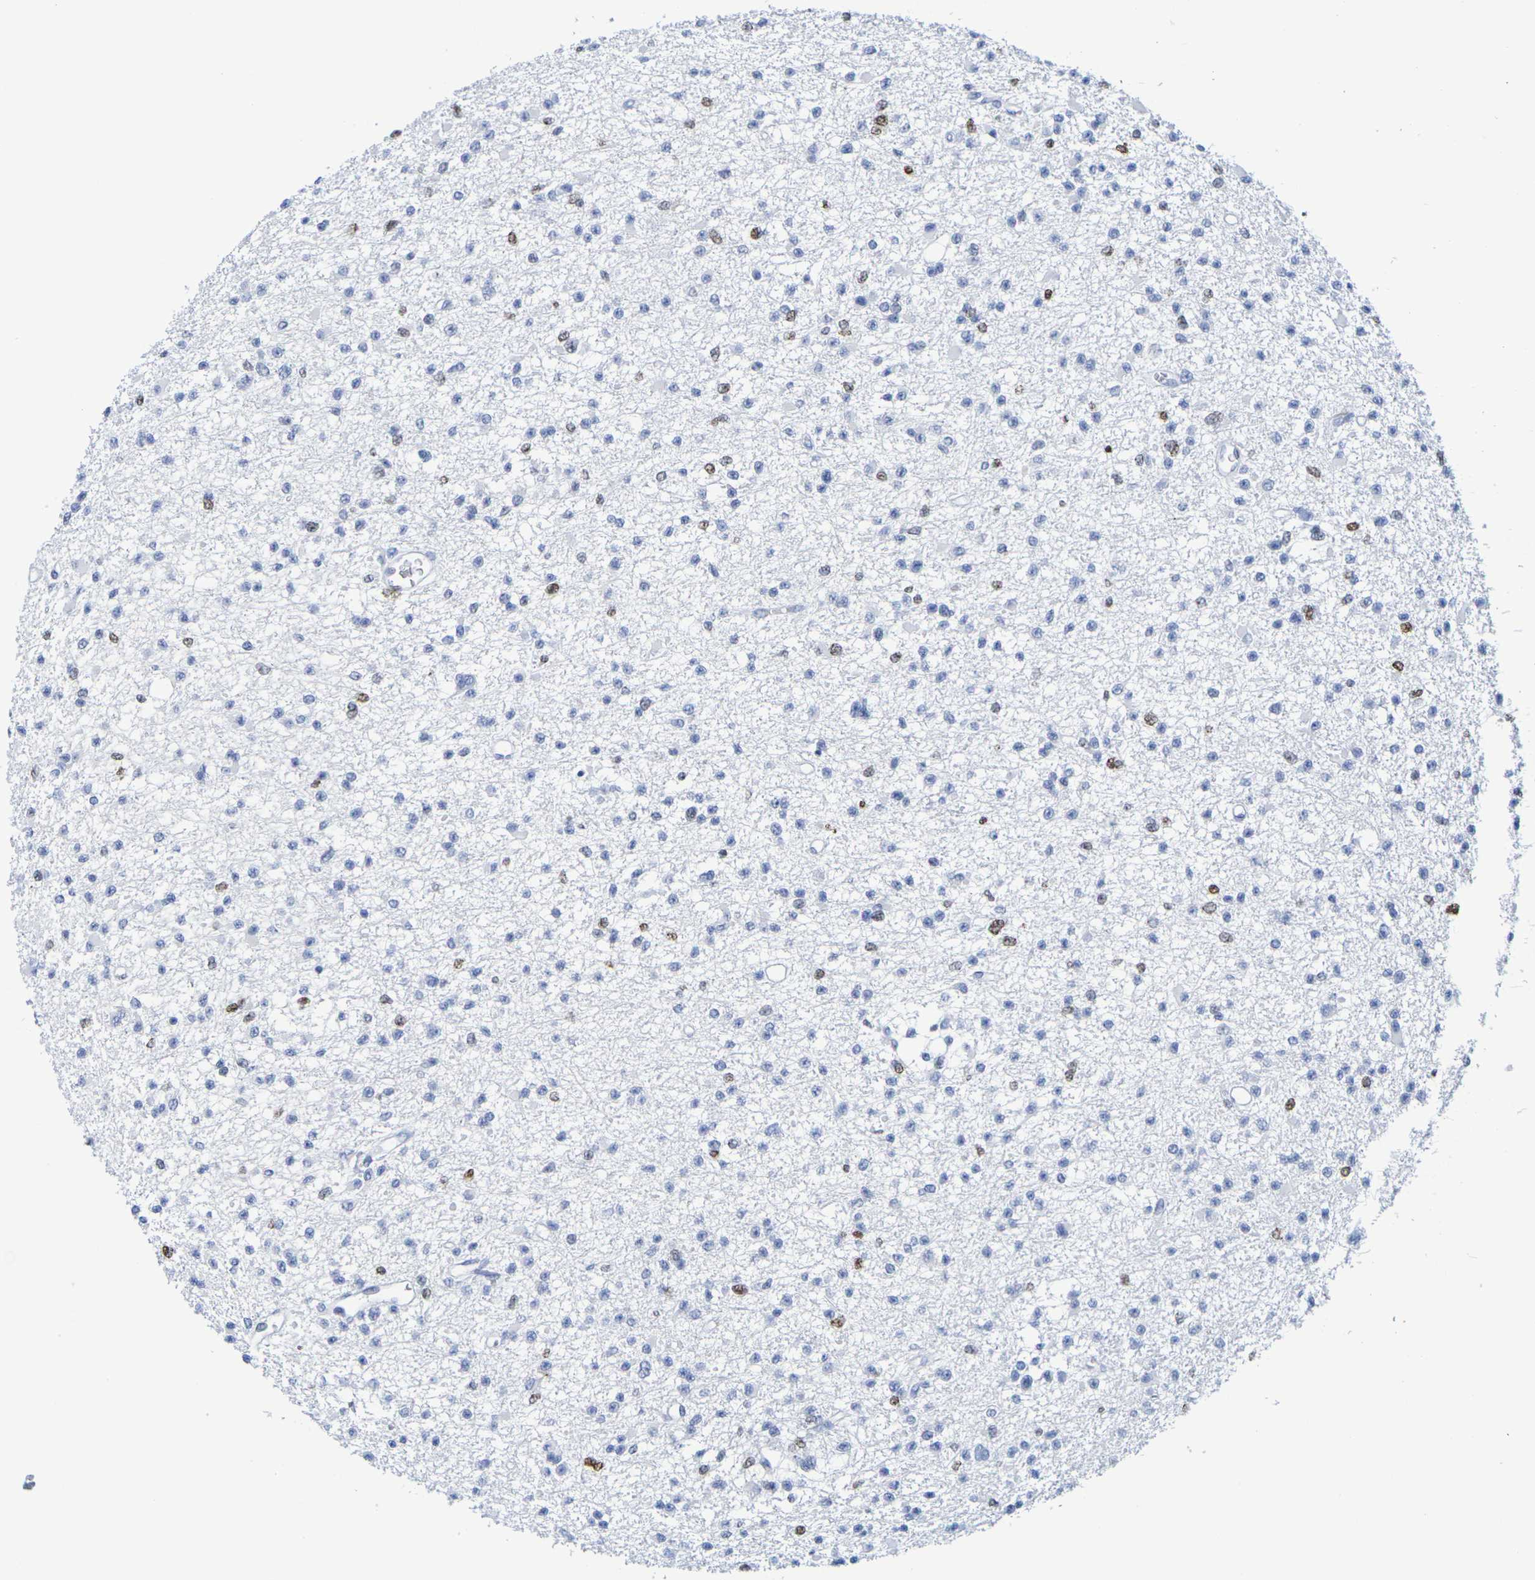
{"staining": {"intensity": "weak", "quantity": "<25%", "location": "nuclear"}, "tissue": "glioma", "cell_type": "Tumor cells", "image_type": "cancer", "snomed": [{"axis": "morphology", "description": "Glioma, malignant, Low grade"}, {"axis": "topography", "description": "Brain"}], "caption": "High magnification brightfield microscopy of glioma stained with DAB (brown) and counterstained with hematoxylin (blue): tumor cells show no significant positivity.", "gene": "H1-5", "patient": {"sex": "female", "age": 22}}